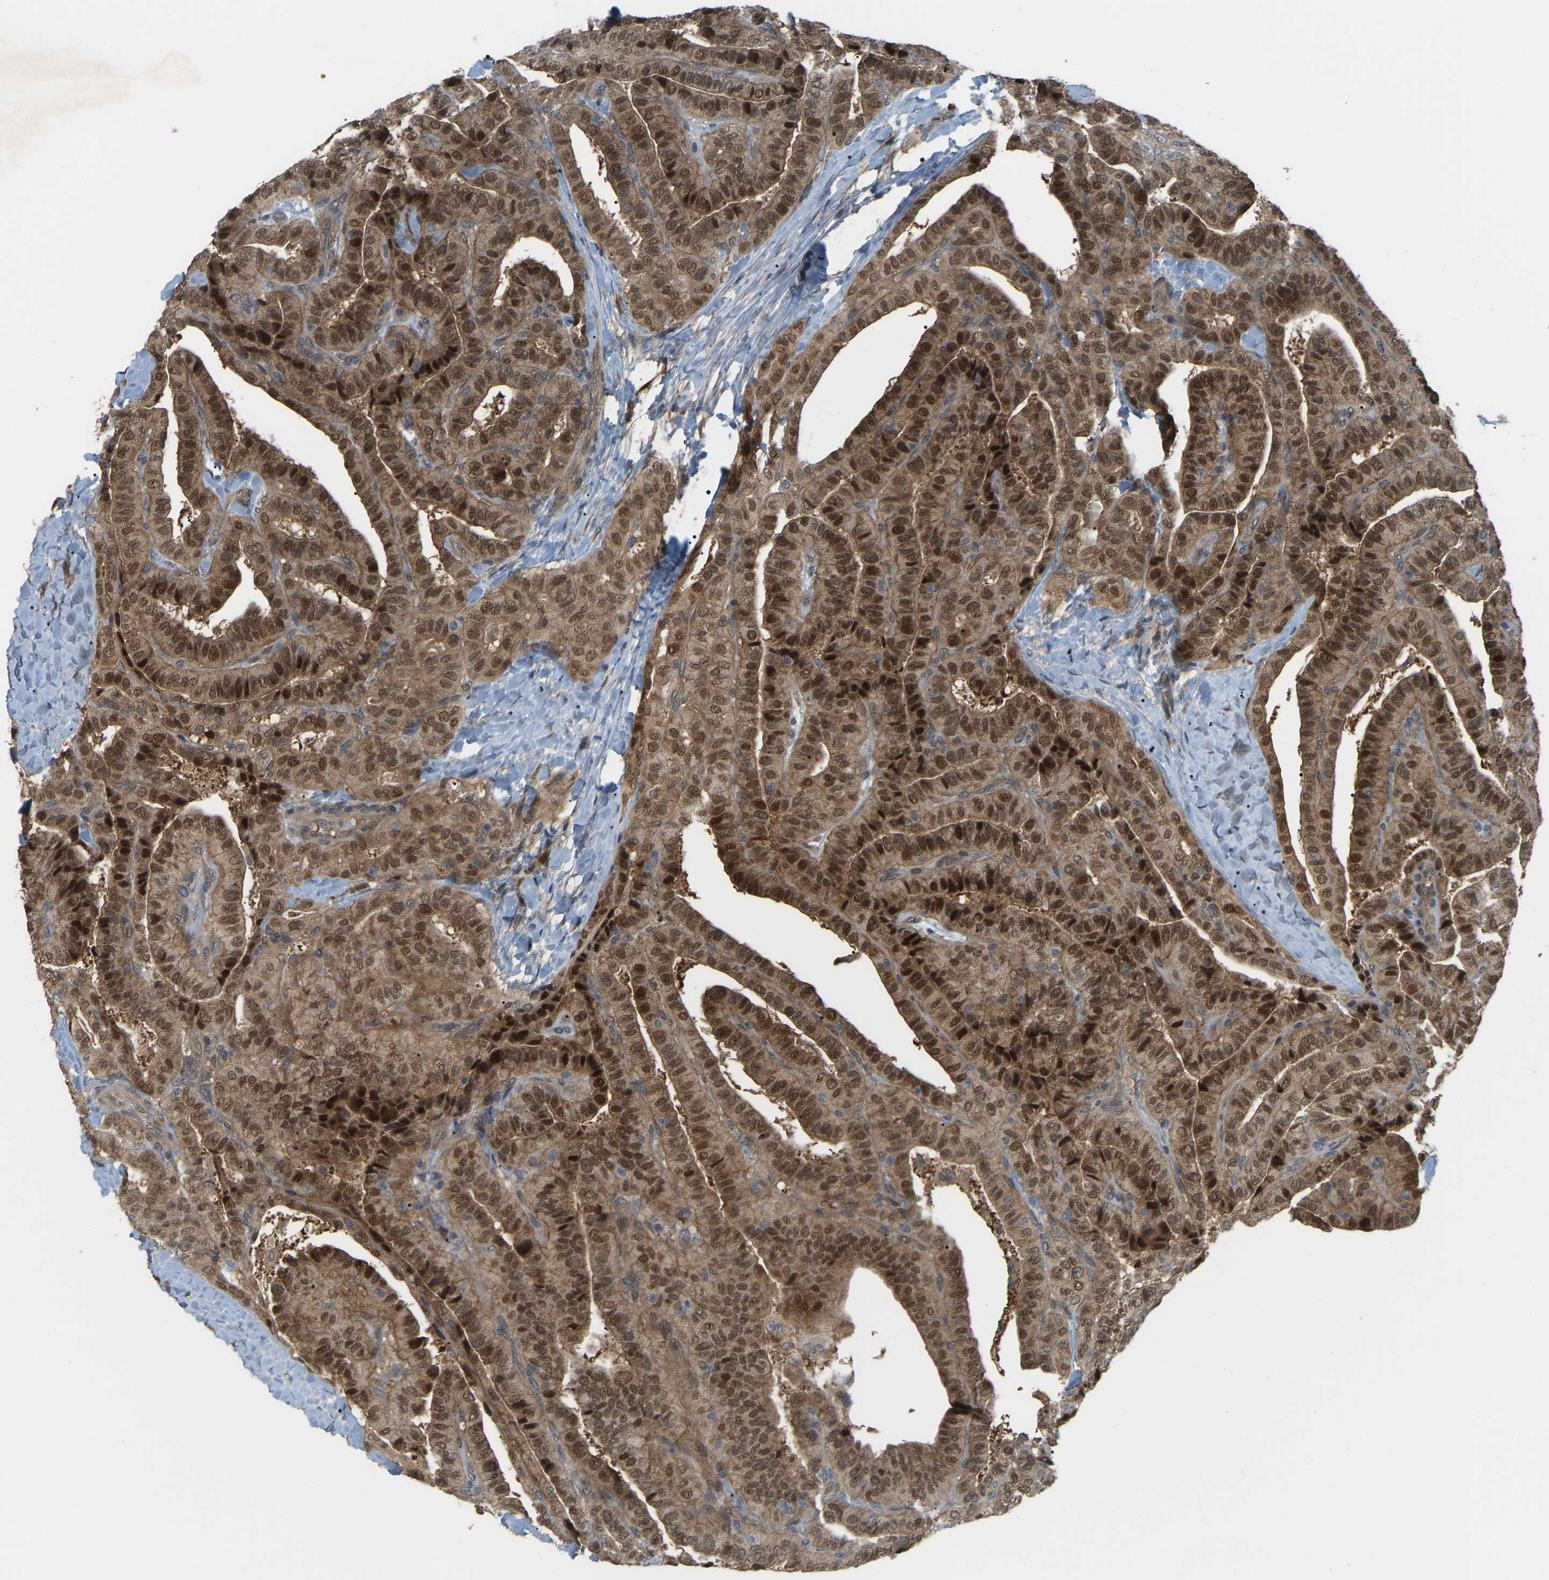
{"staining": {"intensity": "moderate", "quantity": ">75%", "location": "cytoplasmic/membranous,nuclear"}, "tissue": "thyroid cancer", "cell_type": "Tumor cells", "image_type": "cancer", "snomed": [{"axis": "morphology", "description": "Papillary adenocarcinoma, NOS"}, {"axis": "topography", "description": "Thyroid gland"}], "caption": "Immunohistochemistry (IHC) staining of thyroid papillary adenocarcinoma, which demonstrates medium levels of moderate cytoplasmic/membranous and nuclear staining in approximately >75% of tumor cells indicating moderate cytoplasmic/membranous and nuclear protein expression. The staining was performed using DAB (brown) for protein detection and nuclei were counterstained in hematoxylin (blue).", "gene": "CROT", "patient": {"sex": "male", "age": 77}}